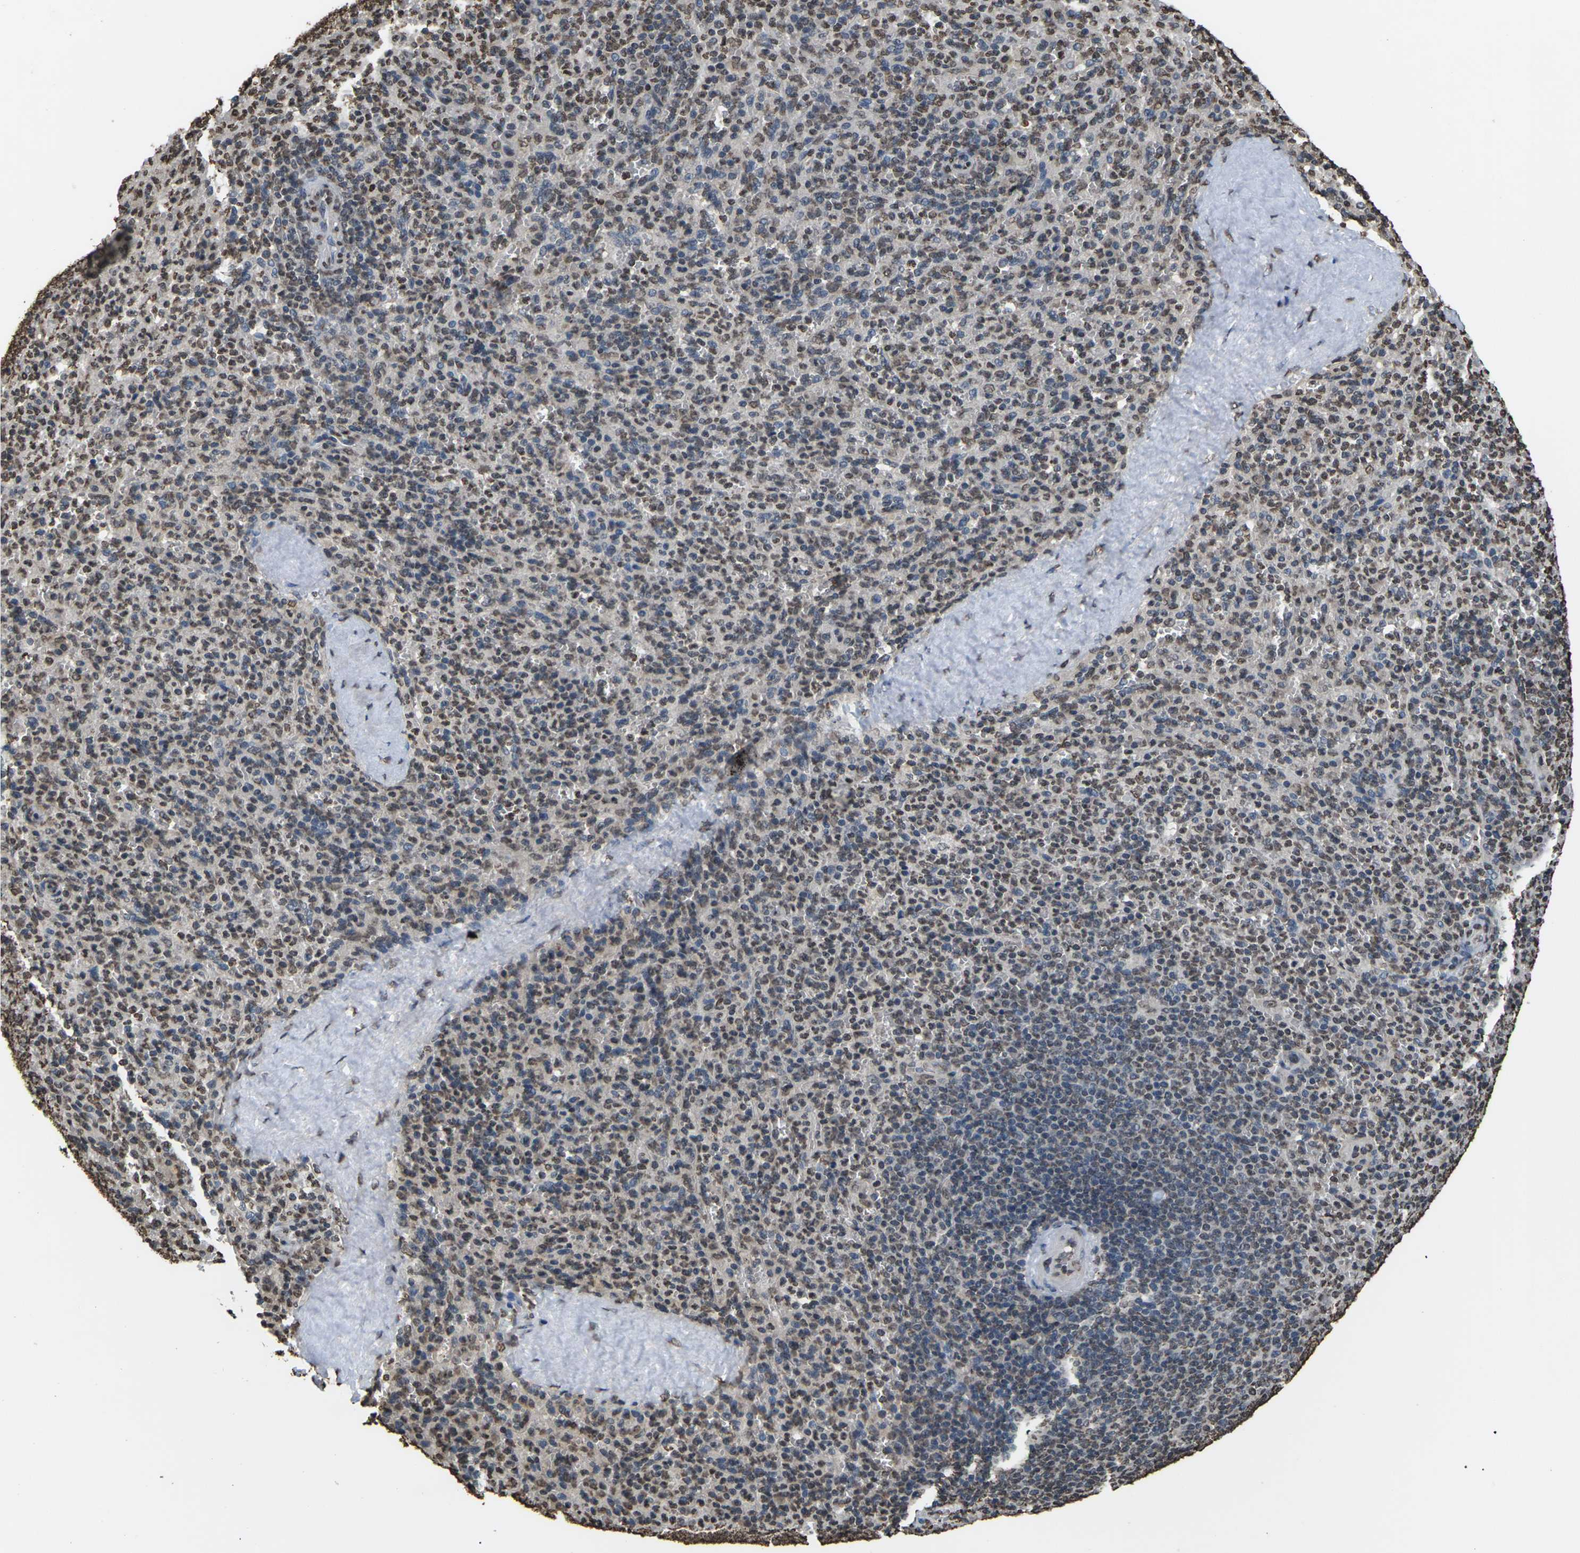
{"staining": {"intensity": "moderate", "quantity": "25%-75%", "location": "nuclear"}, "tissue": "spleen", "cell_type": "Cells in red pulp", "image_type": "normal", "snomed": [{"axis": "morphology", "description": "Normal tissue, NOS"}, {"axis": "topography", "description": "Spleen"}], "caption": "Moderate nuclear positivity is identified in about 25%-75% of cells in red pulp in benign spleen. Using DAB (brown) and hematoxylin (blue) stains, captured at high magnification using brightfield microscopy.", "gene": "EMSY", "patient": {"sex": "male", "age": 36}}